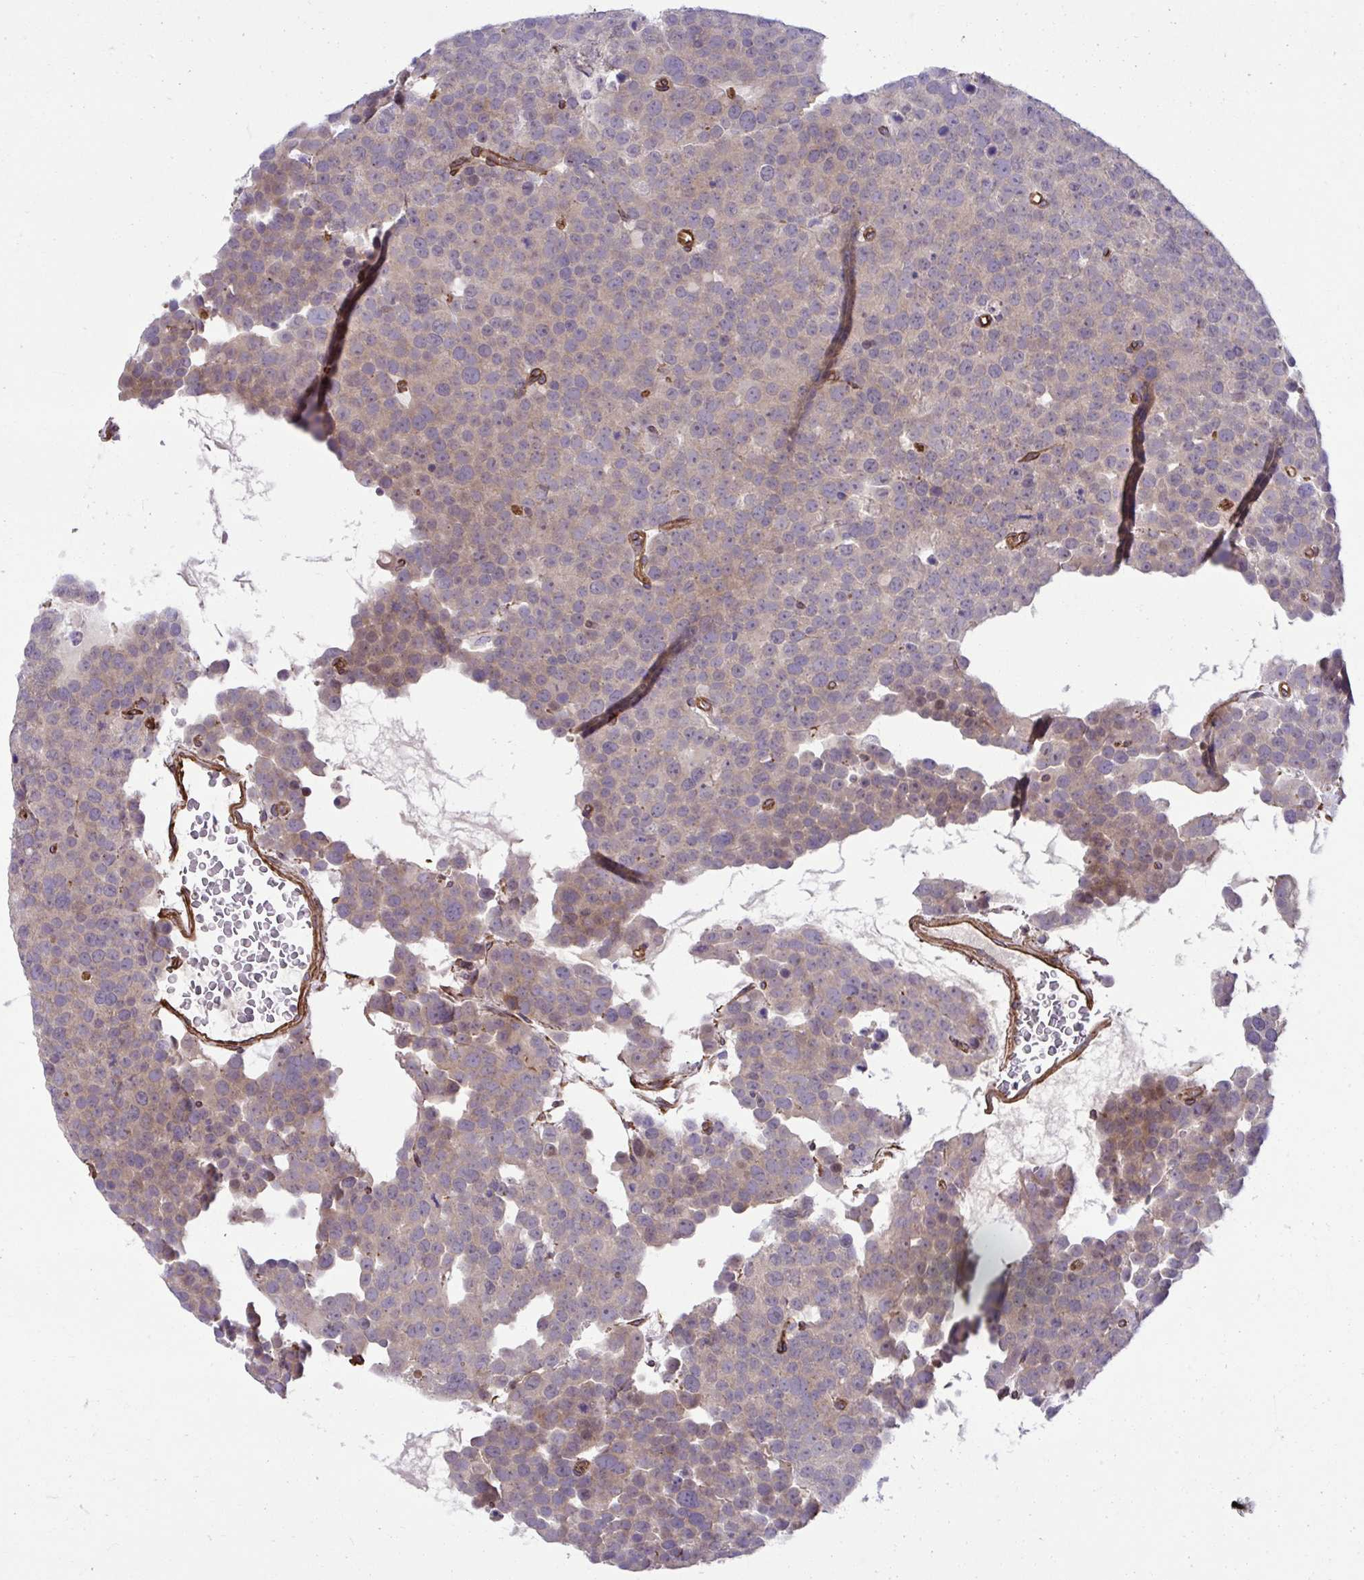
{"staining": {"intensity": "weak", "quantity": "25%-75%", "location": "cytoplasmic/membranous"}, "tissue": "testis cancer", "cell_type": "Tumor cells", "image_type": "cancer", "snomed": [{"axis": "morphology", "description": "Seminoma, NOS"}, {"axis": "topography", "description": "Testis"}], "caption": "About 25%-75% of tumor cells in human seminoma (testis) display weak cytoplasmic/membranous protein staining as visualized by brown immunohistochemical staining.", "gene": "TRIM52", "patient": {"sex": "male", "age": 71}}